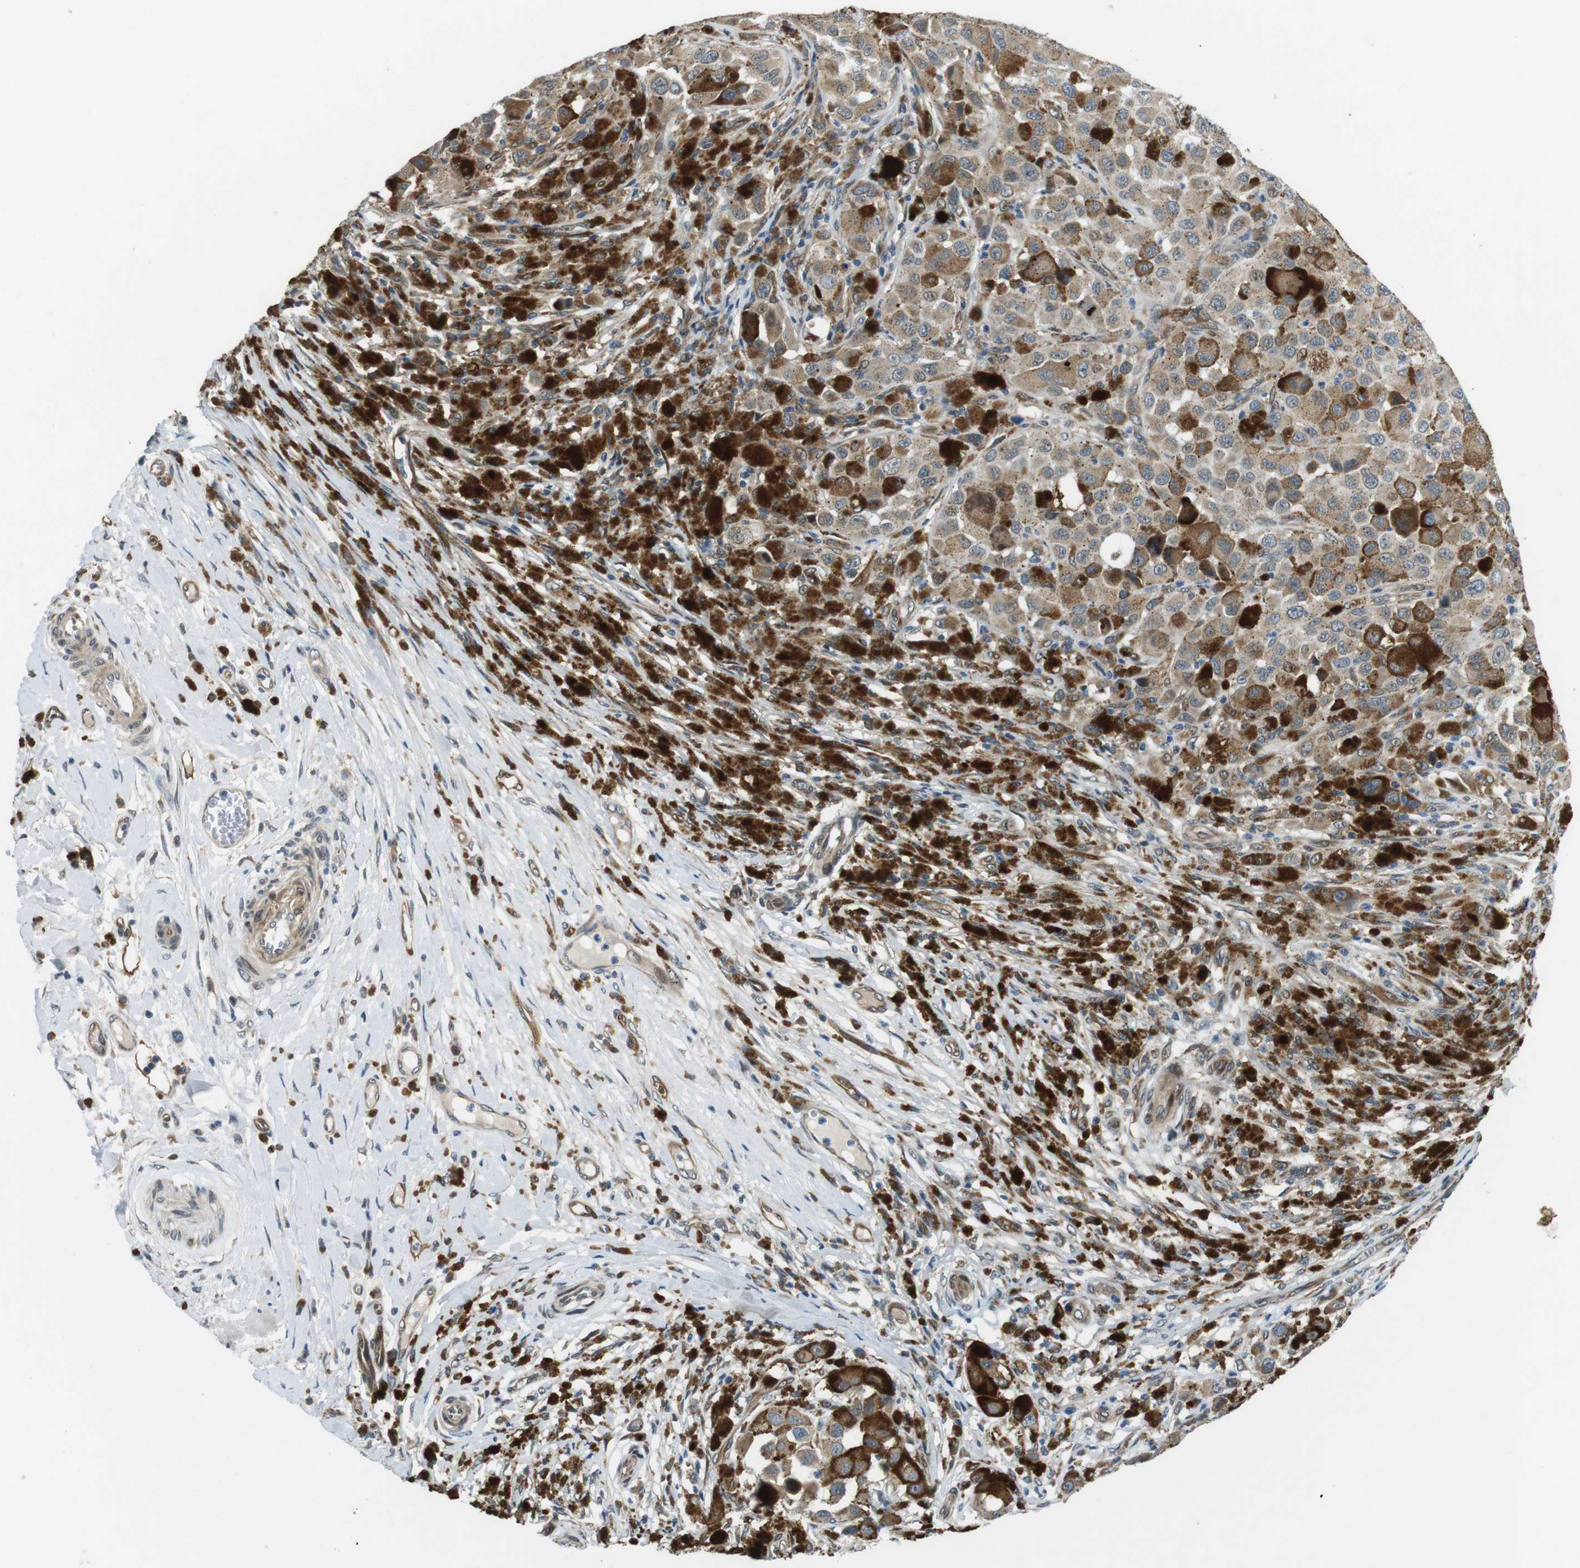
{"staining": {"intensity": "moderate", "quantity": "25%-75%", "location": "cytoplasmic/membranous"}, "tissue": "melanoma", "cell_type": "Tumor cells", "image_type": "cancer", "snomed": [{"axis": "morphology", "description": "Malignant melanoma, NOS"}, {"axis": "topography", "description": "Skin"}], "caption": "Brown immunohistochemical staining in malignant melanoma displays moderate cytoplasmic/membranous expression in about 25%-75% of tumor cells.", "gene": "PALD1", "patient": {"sex": "male", "age": 96}}